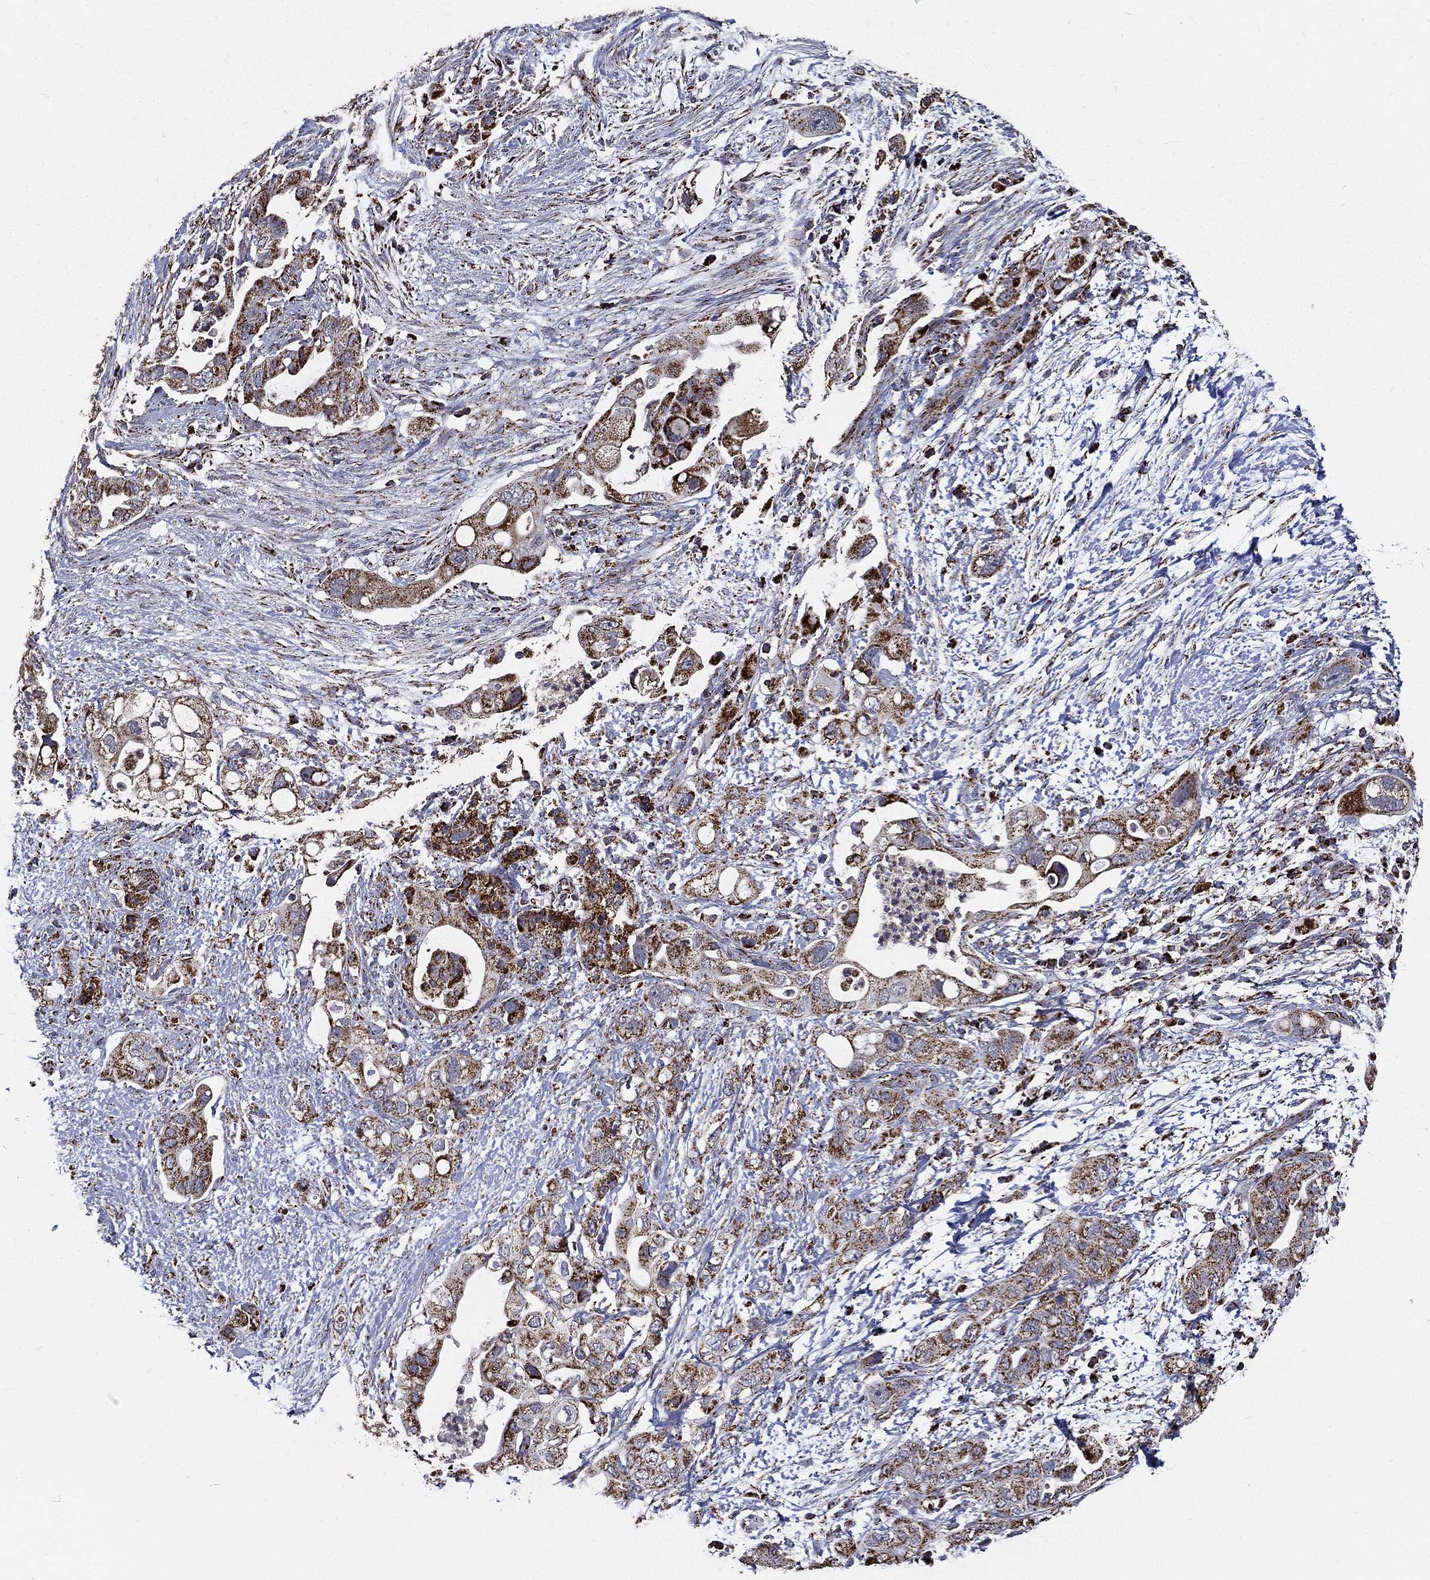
{"staining": {"intensity": "strong", "quantity": "25%-75%", "location": "cytoplasmic/membranous"}, "tissue": "pancreatic cancer", "cell_type": "Tumor cells", "image_type": "cancer", "snomed": [{"axis": "morphology", "description": "Adenocarcinoma, NOS"}, {"axis": "topography", "description": "Pancreas"}], "caption": "IHC of pancreatic cancer demonstrates high levels of strong cytoplasmic/membranous staining in about 25%-75% of tumor cells.", "gene": "NDUFAB1", "patient": {"sex": "female", "age": 72}}